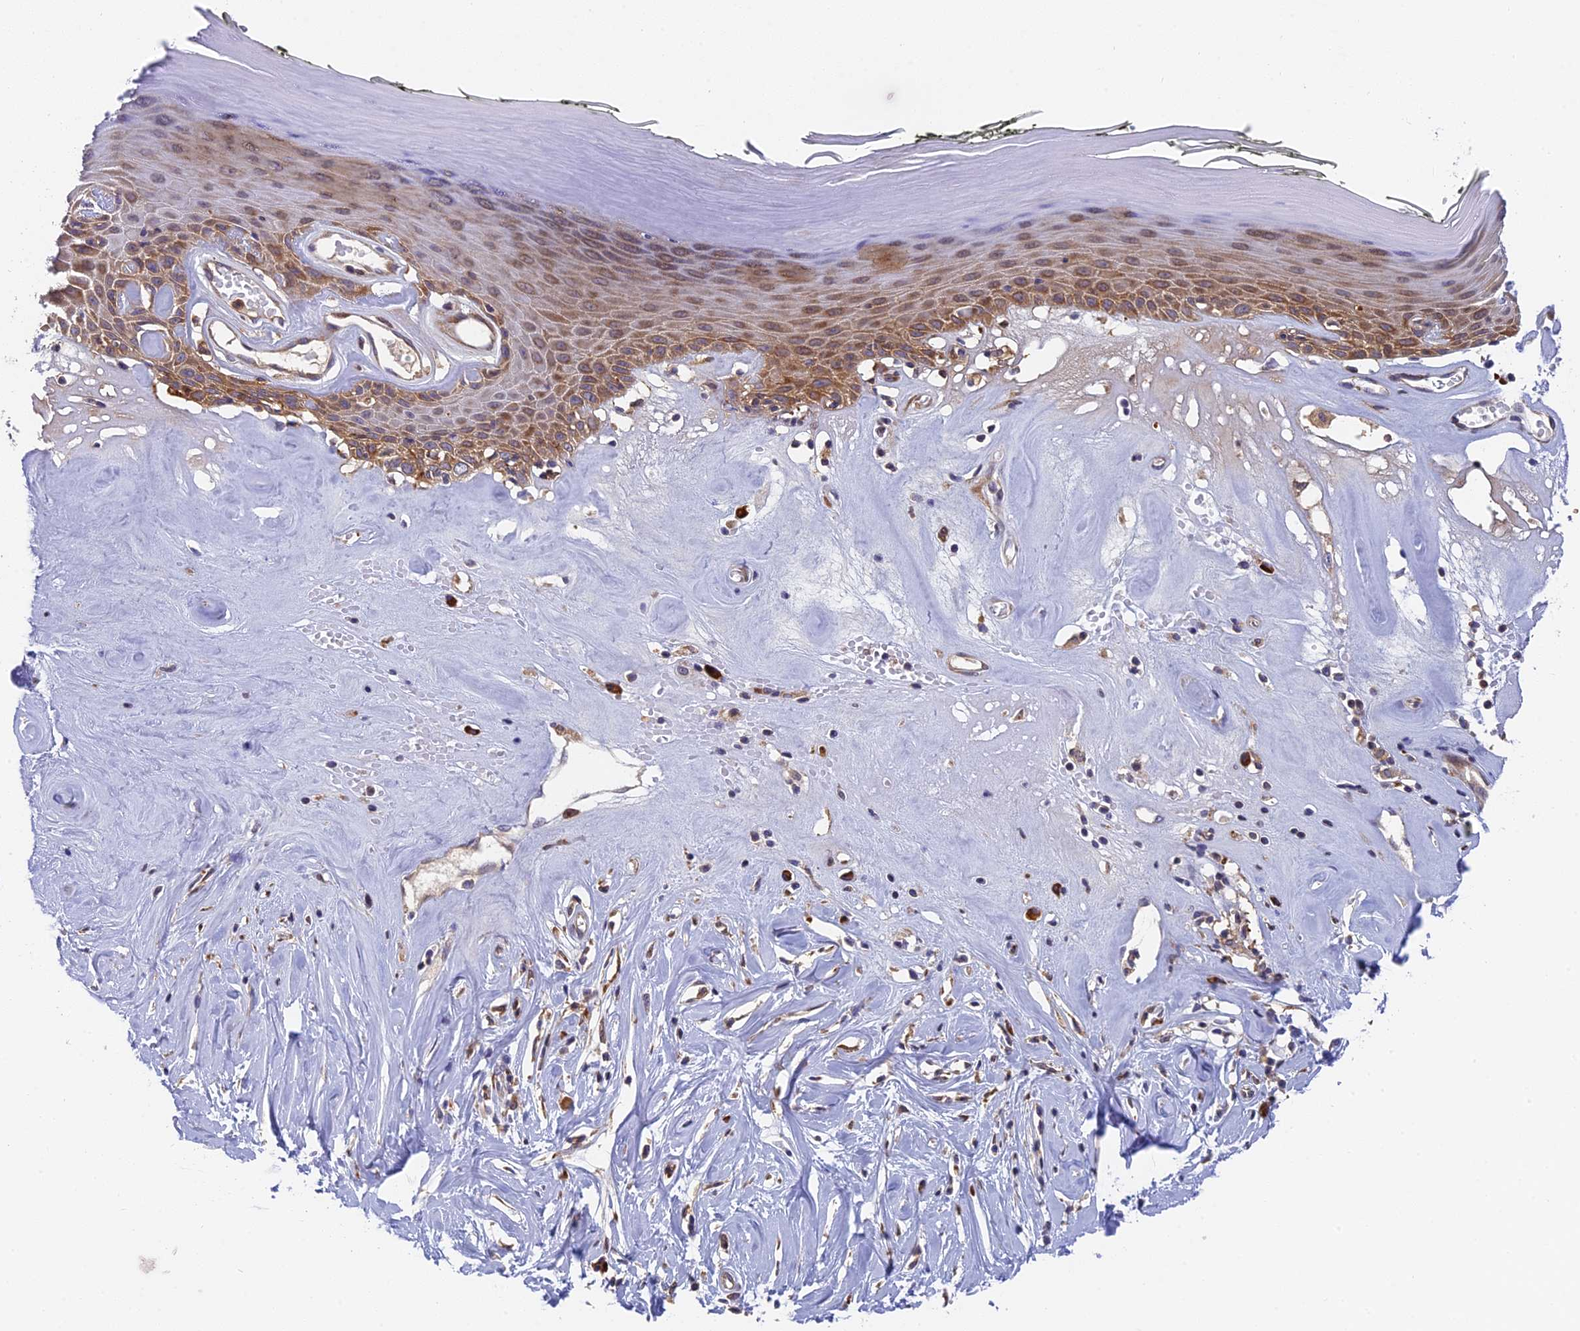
{"staining": {"intensity": "moderate", "quantity": ">75%", "location": "cytoplasmic/membranous"}, "tissue": "skin", "cell_type": "Epidermal cells", "image_type": "normal", "snomed": [{"axis": "morphology", "description": "Normal tissue, NOS"}, {"axis": "morphology", "description": "Inflammation, NOS"}, {"axis": "topography", "description": "Vulva"}], "caption": "Immunohistochemistry (DAB) staining of unremarkable skin shows moderate cytoplasmic/membranous protein positivity in approximately >75% of epidermal cells.", "gene": "IPO5", "patient": {"sex": "female", "age": 84}}